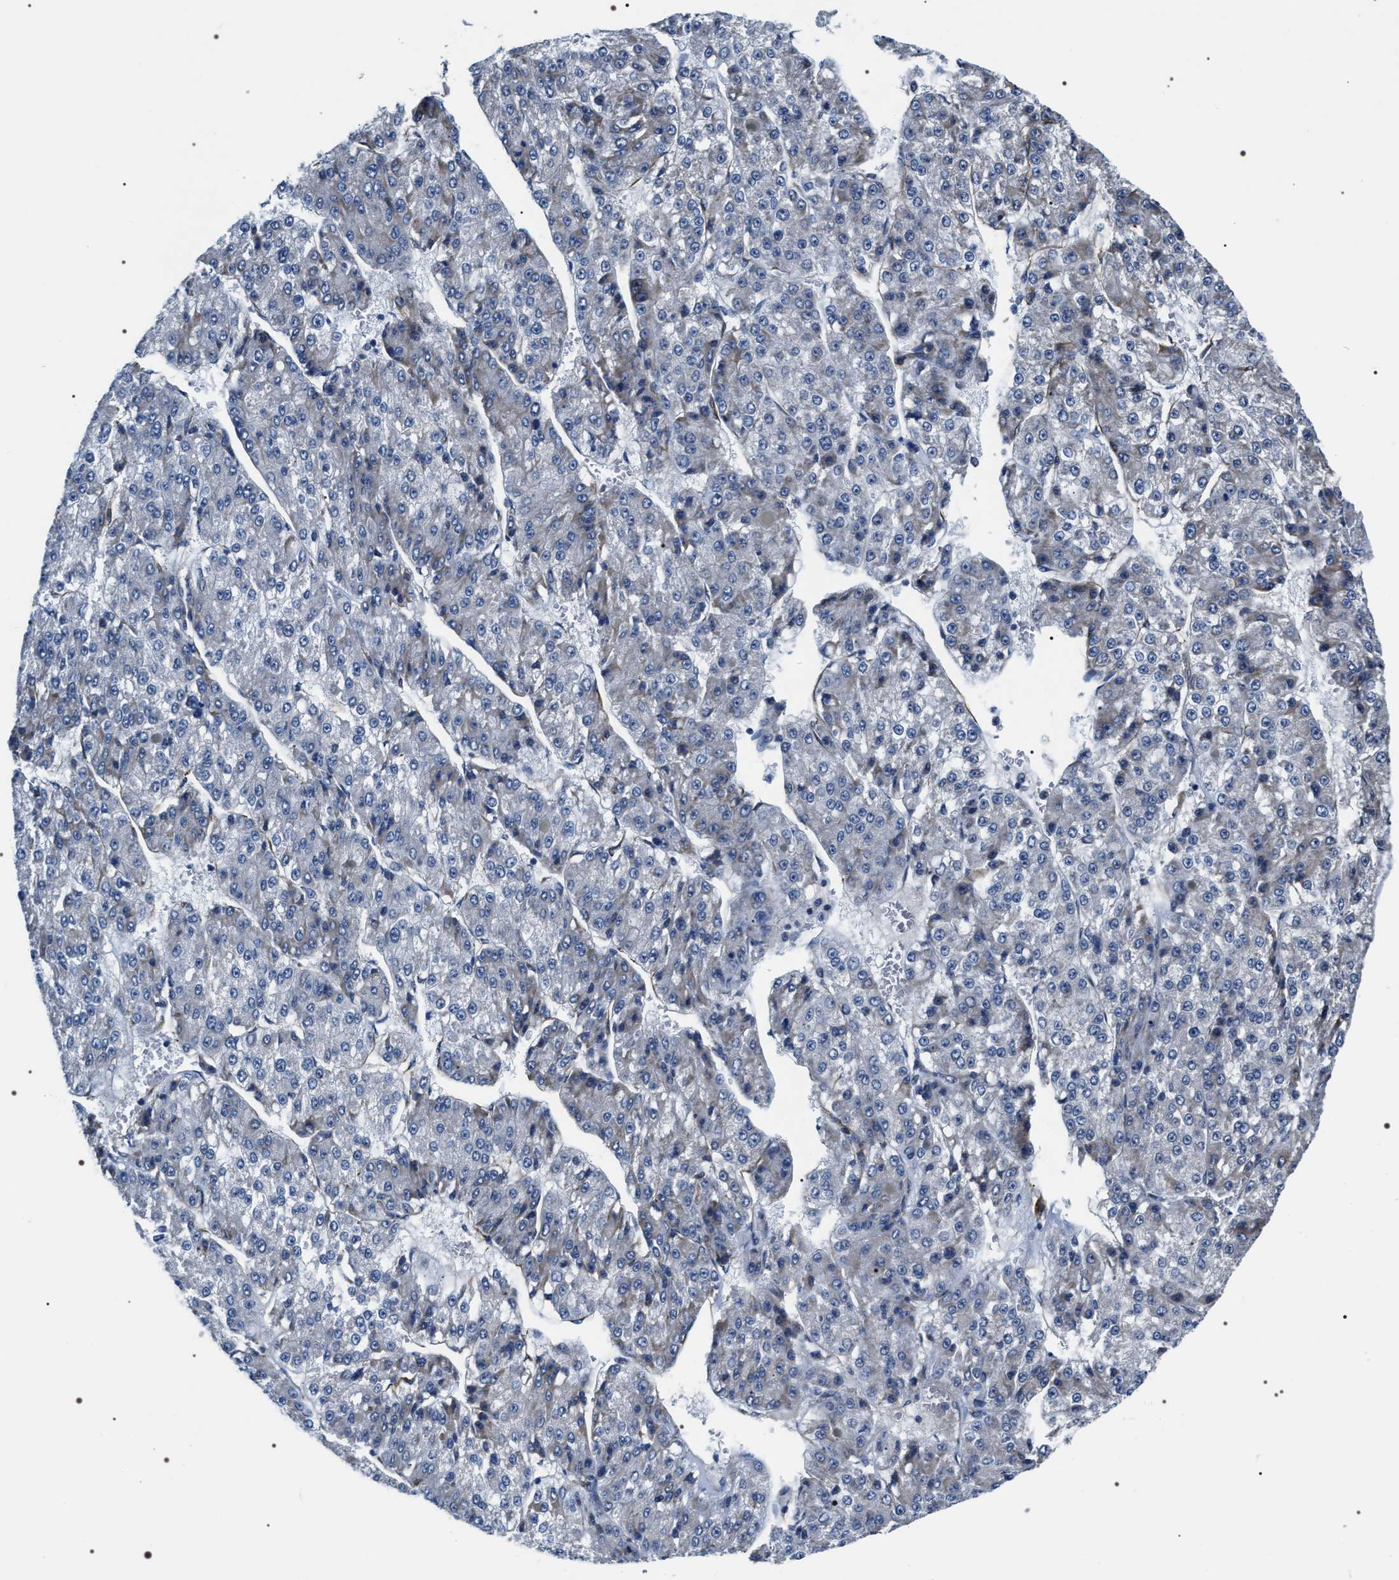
{"staining": {"intensity": "negative", "quantity": "none", "location": "none"}, "tissue": "liver cancer", "cell_type": "Tumor cells", "image_type": "cancer", "snomed": [{"axis": "morphology", "description": "Carcinoma, Hepatocellular, NOS"}, {"axis": "topography", "description": "Liver"}], "caption": "Immunohistochemistry (IHC) histopathology image of human liver cancer stained for a protein (brown), which displays no positivity in tumor cells.", "gene": "PKD1L1", "patient": {"sex": "female", "age": 73}}